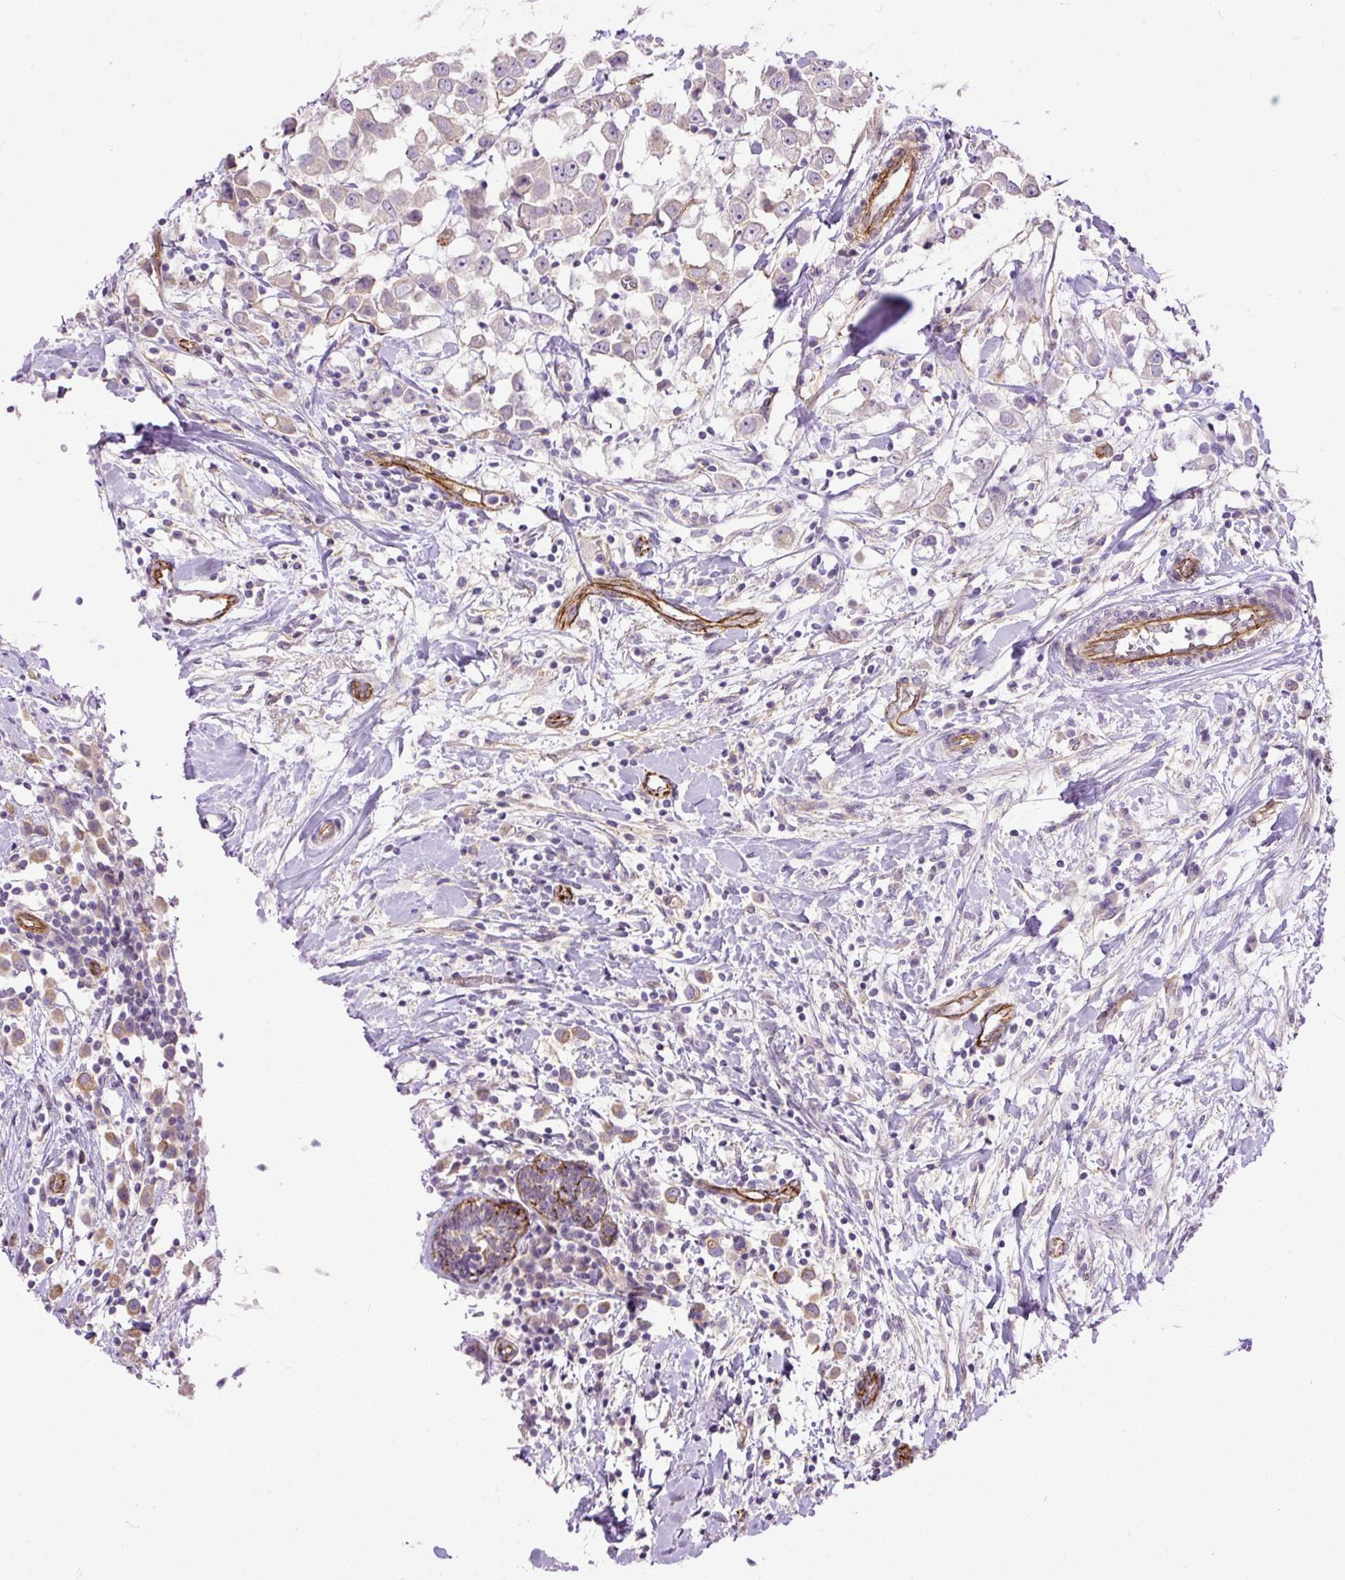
{"staining": {"intensity": "weak", "quantity": "<25%", "location": "cytoplasmic/membranous"}, "tissue": "breast cancer", "cell_type": "Tumor cells", "image_type": "cancer", "snomed": [{"axis": "morphology", "description": "Duct carcinoma"}, {"axis": "topography", "description": "Breast"}], "caption": "Tumor cells are negative for brown protein staining in breast intraductal carcinoma. (DAB immunohistochemistry with hematoxylin counter stain).", "gene": "MAGEB16", "patient": {"sex": "female", "age": 61}}